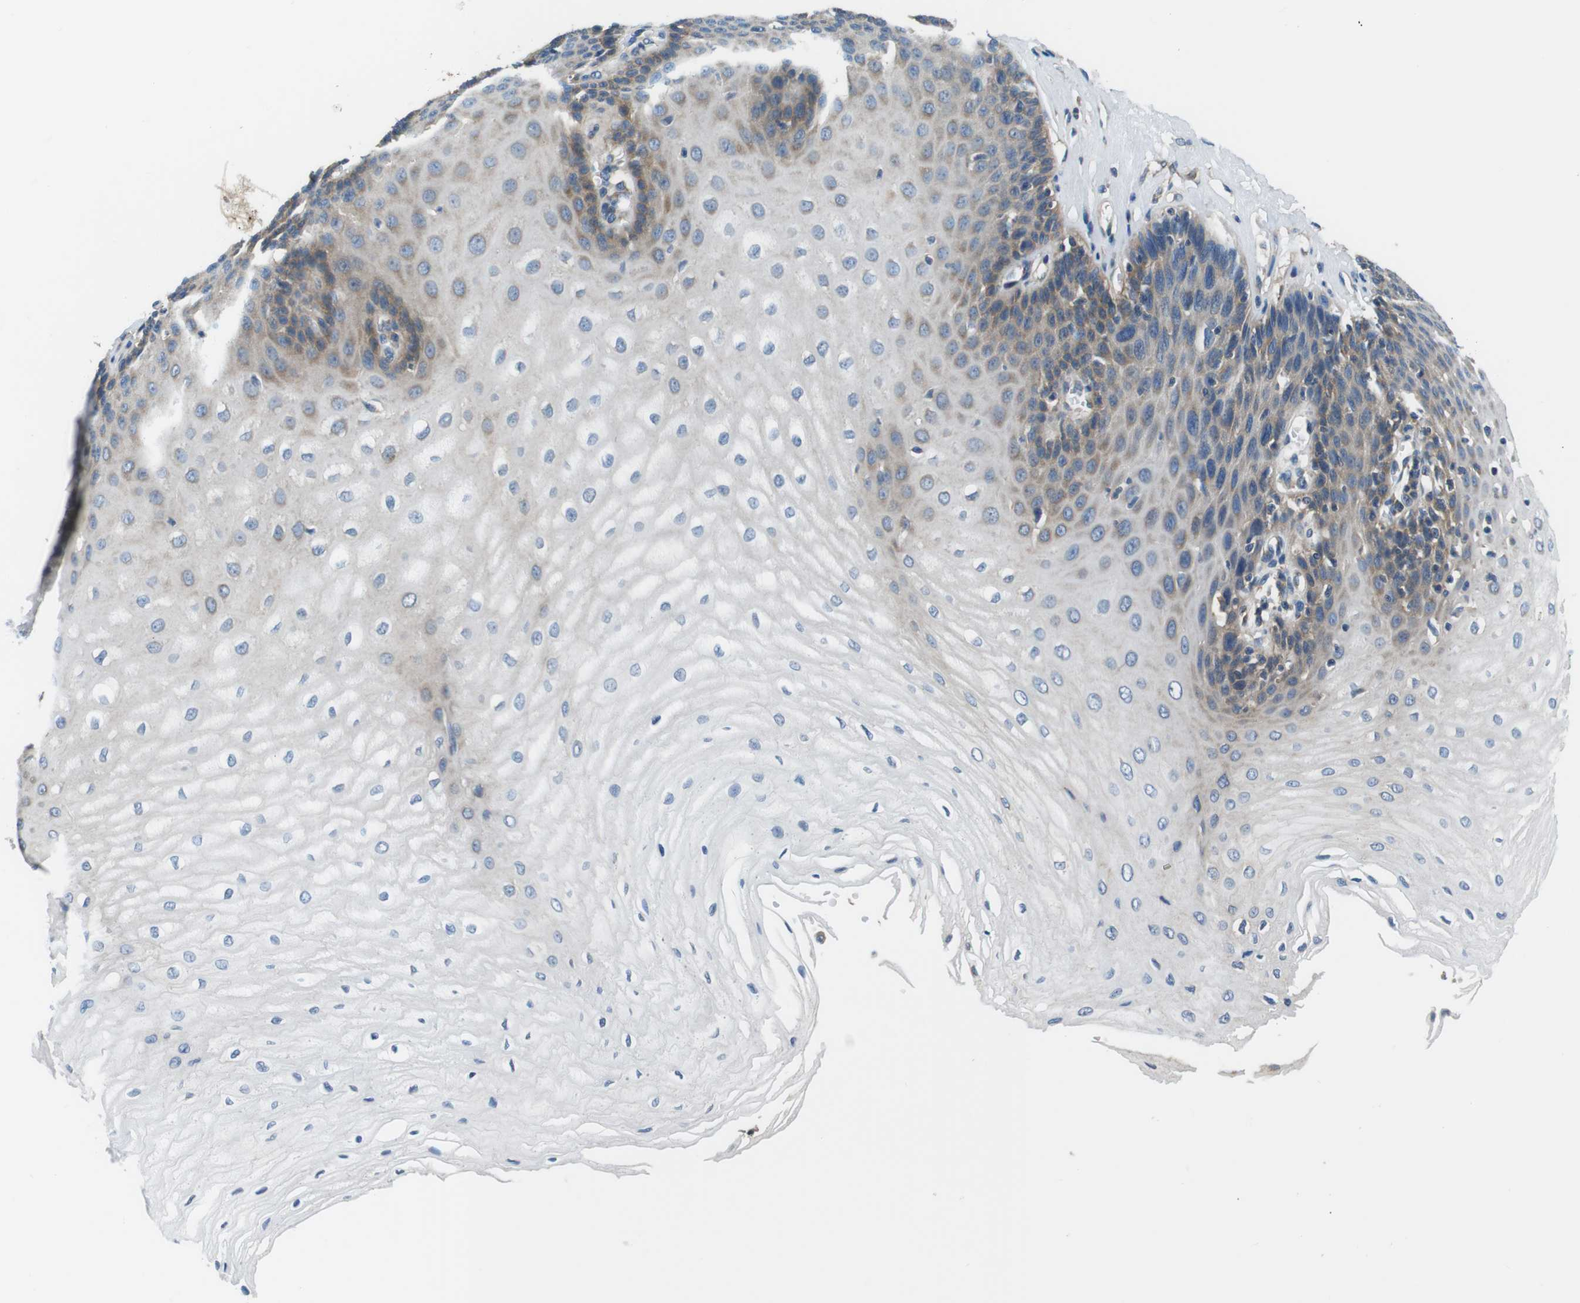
{"staining": {"intensity": "moderate", "quantity": "<25%", "location": "cytoplasmic/membranous"}, "tissue": "esophagus", "cell_type": "Squamous epithelial cells", "image_type": "normal", "snomed": [{"axis": "morphology", "description": "Normal tissue, NOS"}, {"axis": "morphology", "description": "Squamous cell carcinoma, NOS"}, {"axis": "topography", "description": "Esophagus"}], "caption": "An immunohistochemistry image of normal tissue is shown. Protein staining in brown labels moderate cytoplasmic/membranous positivity in esophagus within squamous epithelial cells.", "gene": "DENND4C", "patient": {"sex": "male", "age": 65}}